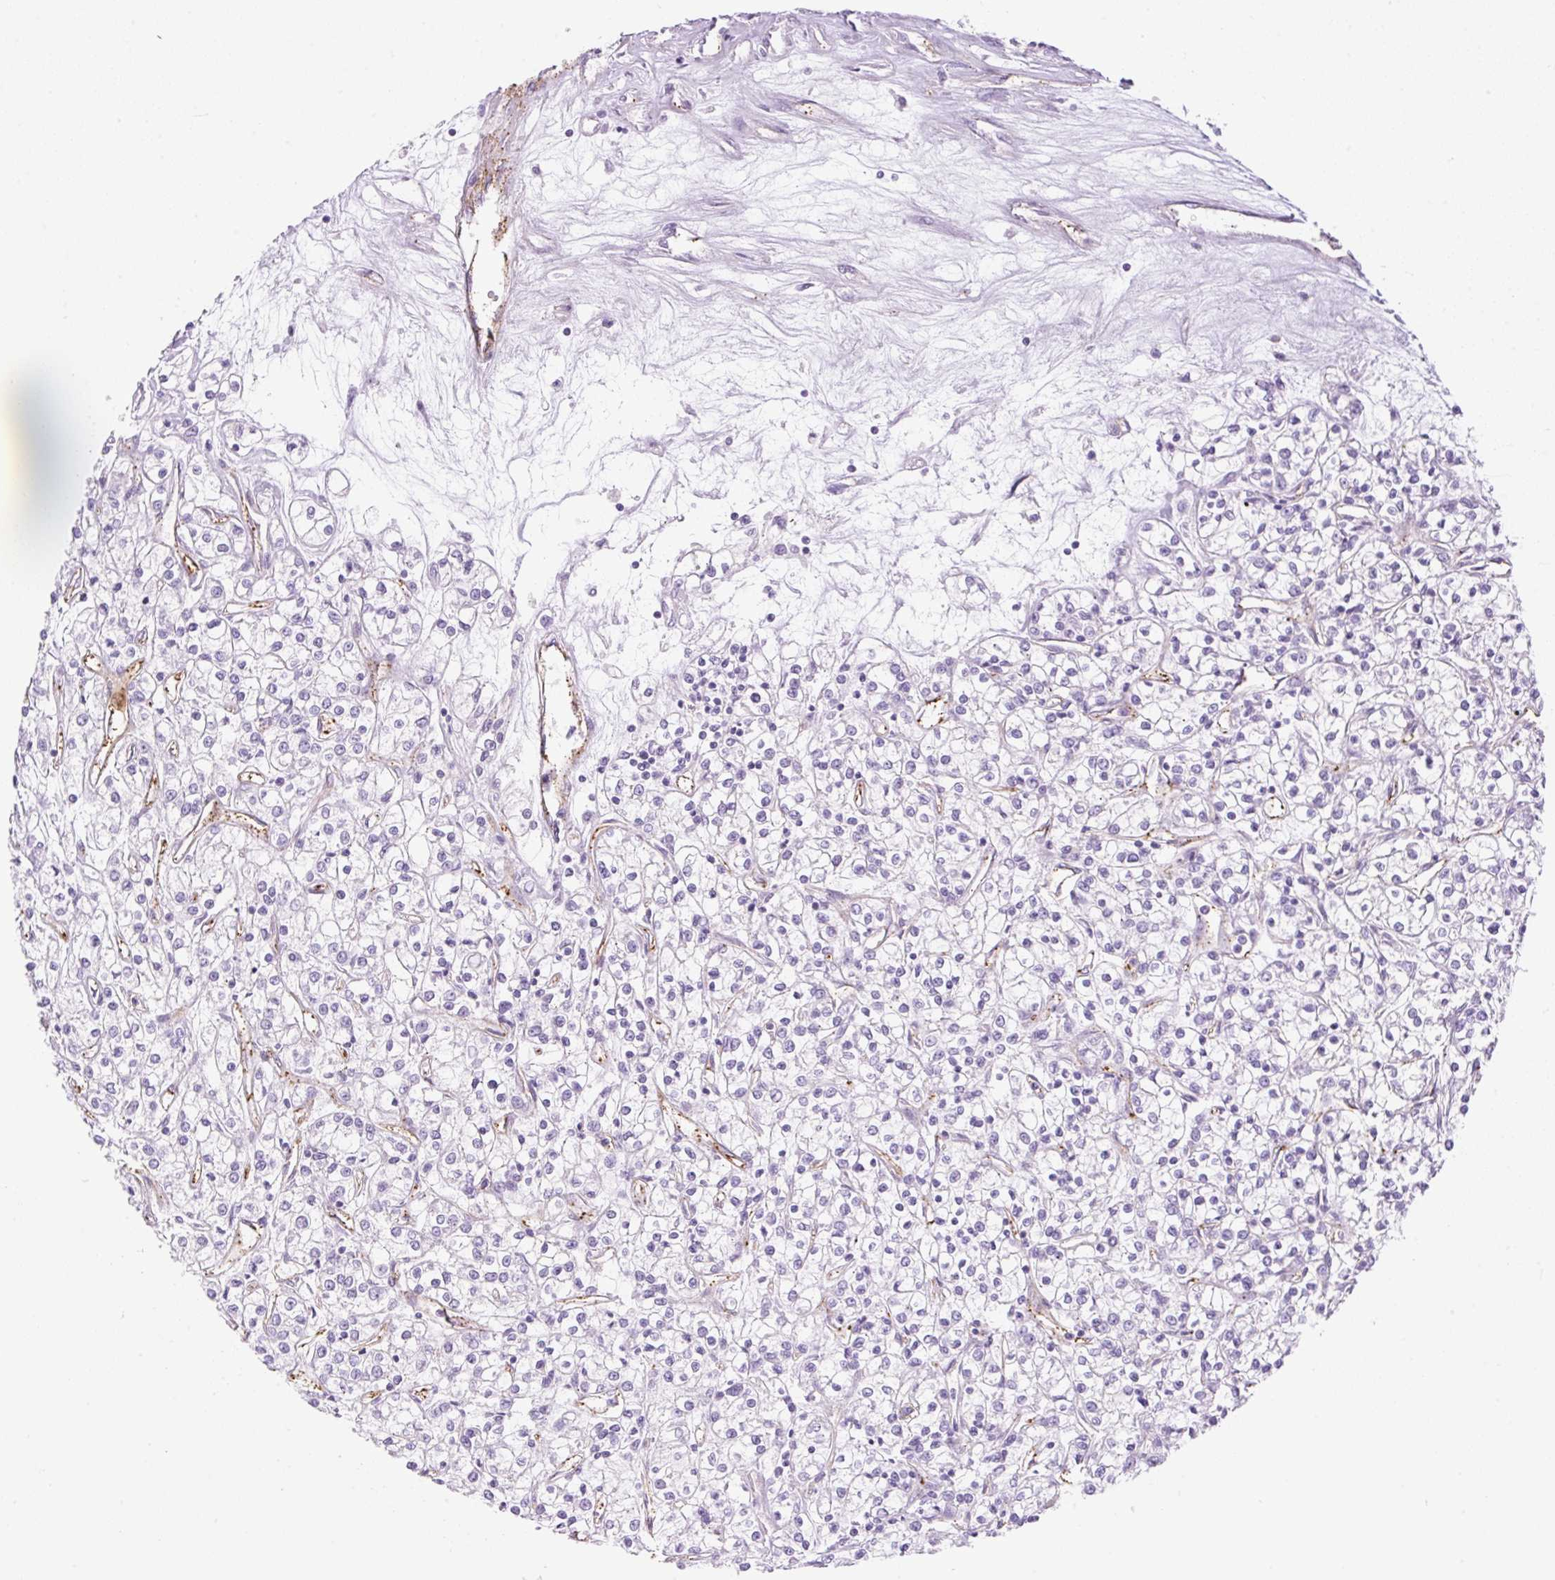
{"staining": {"intensity": "negative", "quantity": "none", "location": "none"}, "tissue": "renal cancer", "cell_type": "Tumor cells", "image_type": "cancer", "snomed": [{"axis": "morphology", "description": "Adenocarcinoma, NOS"}, {"axis": "topography", "description": "Kidney"}], "caption": "Immunohistochemistry of human adenocarcinoma (renal) displays no expression in tumor cells.", "gene": "EHD3", "patient": {"sex": "female", "age": 59}}